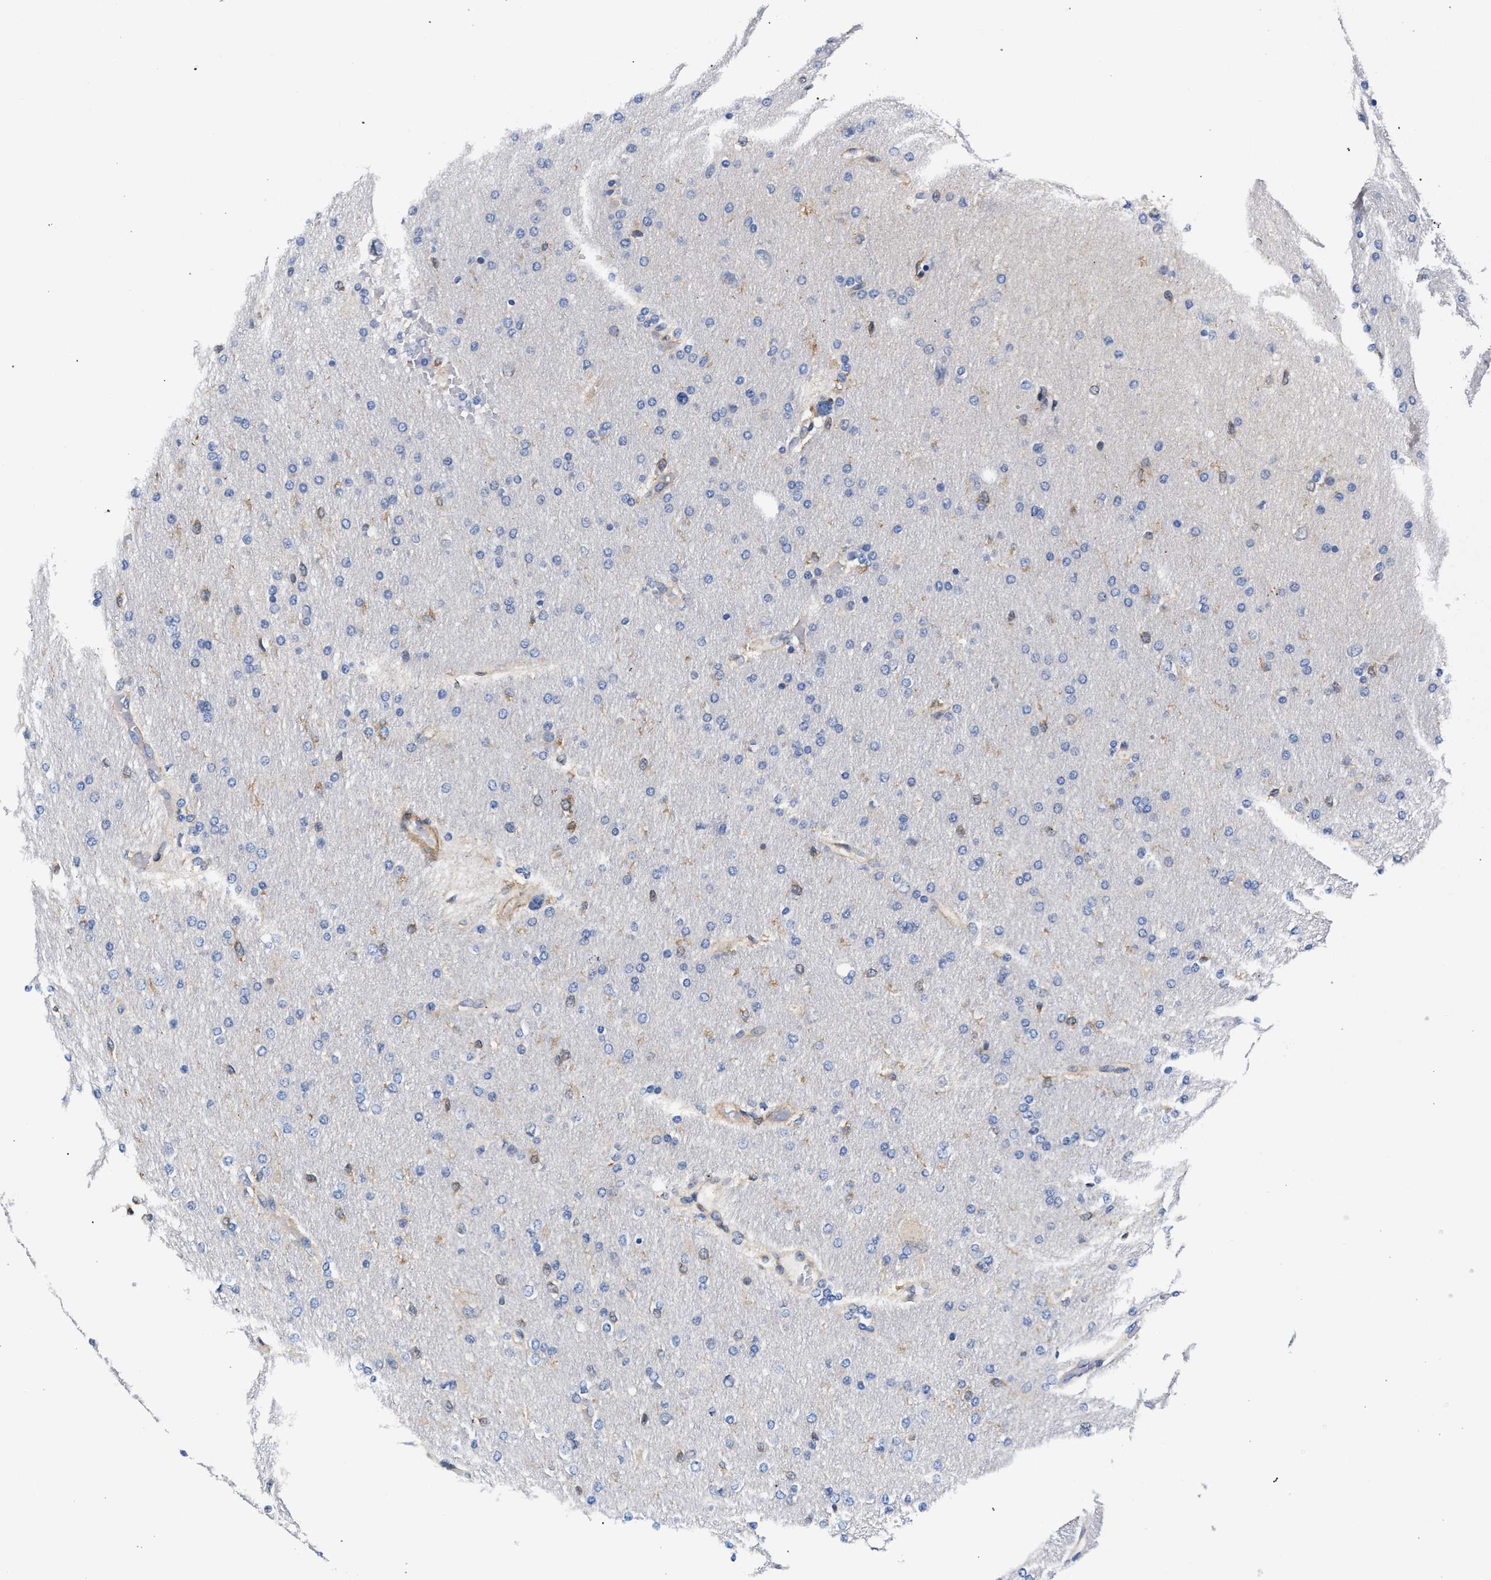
{"staining": {"intensity": "negative", "quantity": "none", "location": "none"}, "tissue": "glioma", "cell_type": "Tumor cells", "image_type": "cancer", "snomed": [{"axis": "morphology", "description": "Glioma, malignant, High grade"}, {"axis": "topography", "description": "Cerebral cortex"}], "caption": "Micrograph shows no significant protein positivity in tumor cells of glioma.", "gene": "LASP1", "patient": {"sex": "female", "age": 36}}